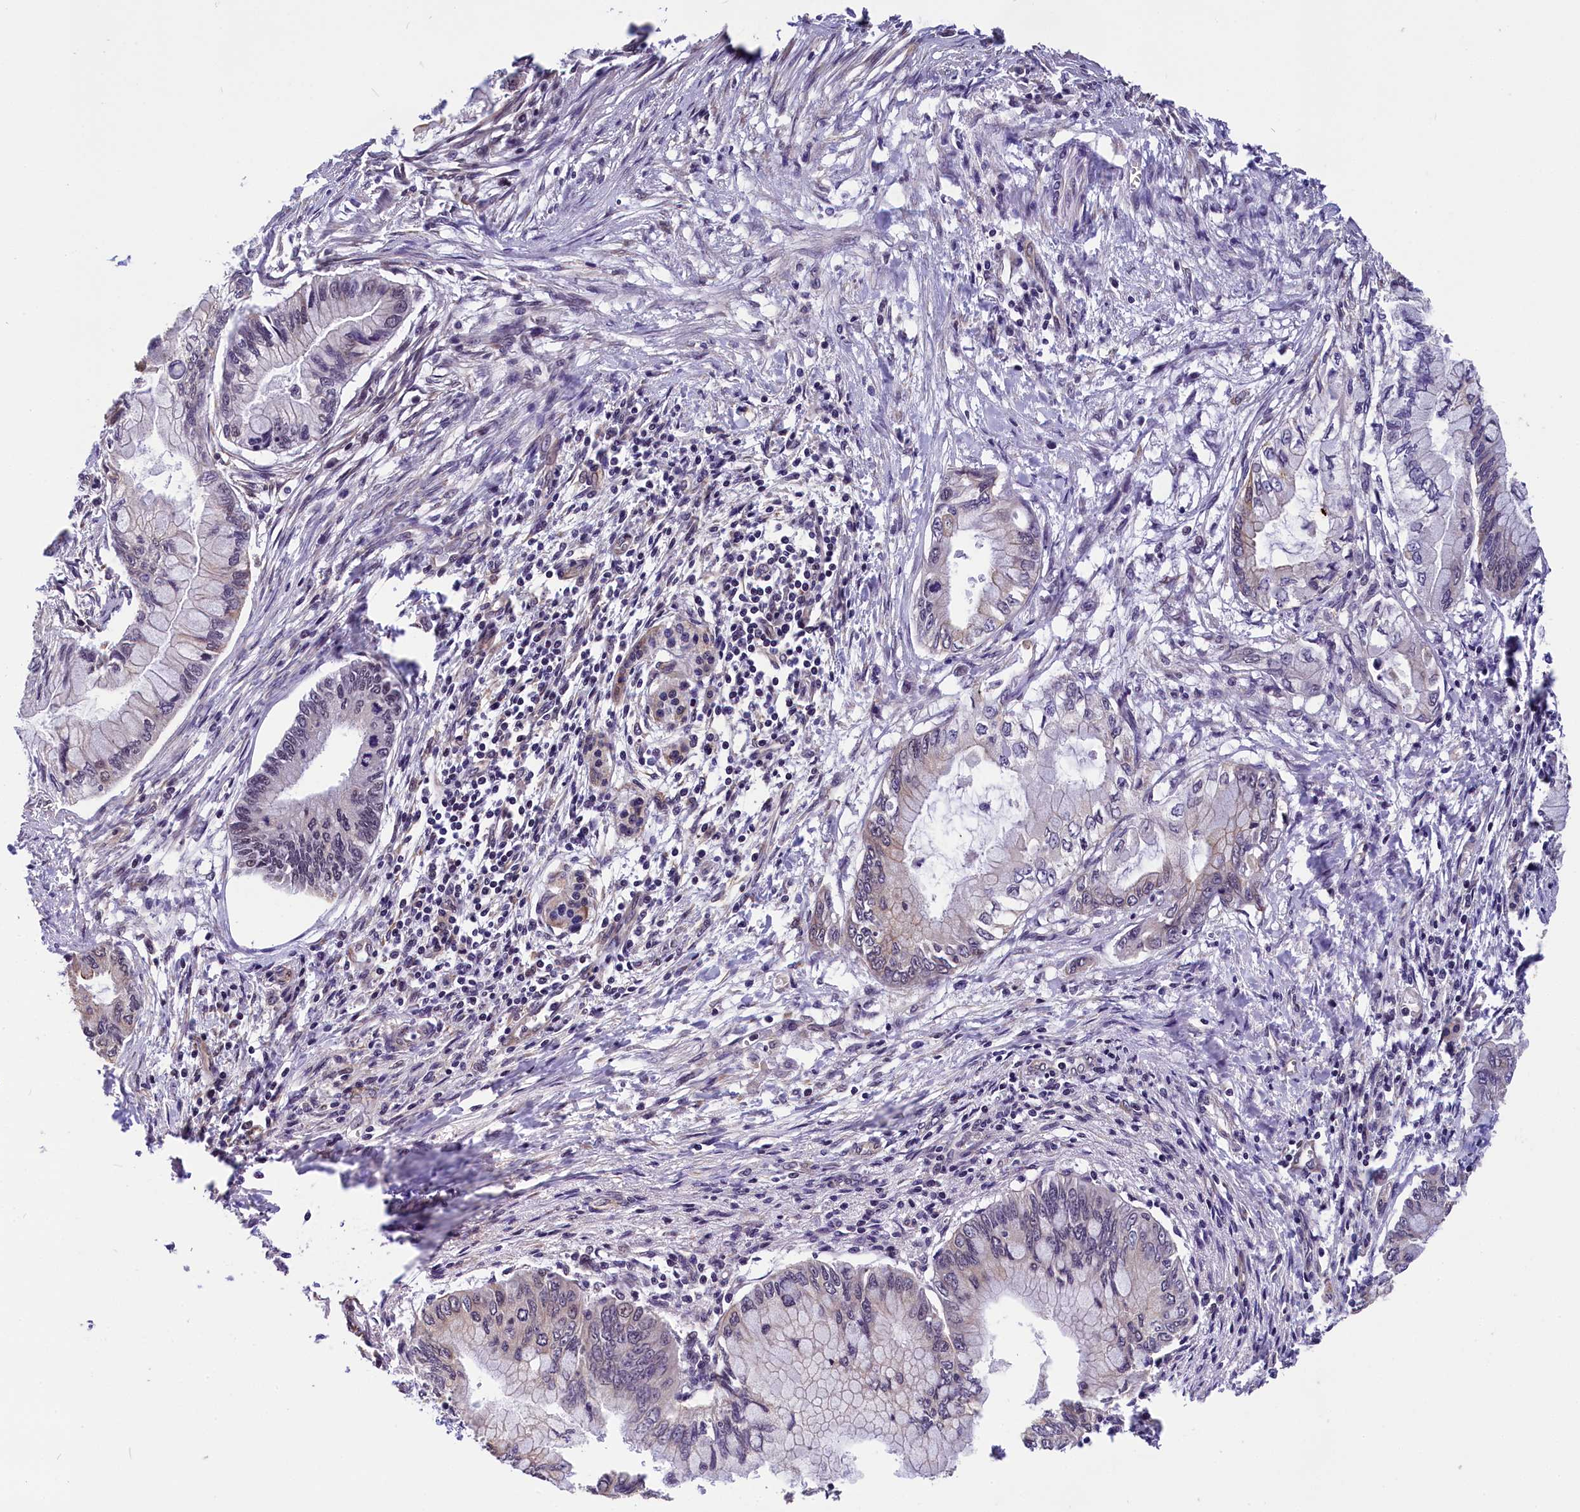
{"staining": {"intensity": "weak", "quantity": "<25%", "location": "cytoplasmic/membranous"}, "tissue": "pancreatic cancer", "cell_type": "Tumor cells", "image_type": "cancer", "snomed": [{"axis": "morphology", "description": "Adenocarcinoma, NOS"}, {"axis": "topography", "description": "Pancreas"}], "caption": "Protein analysis of pancreatic adenocarcinoma reveals no significant staining in tumor cells.", "gene": "ZC3H4", "patient": {"sex": "male", "age": 48}}